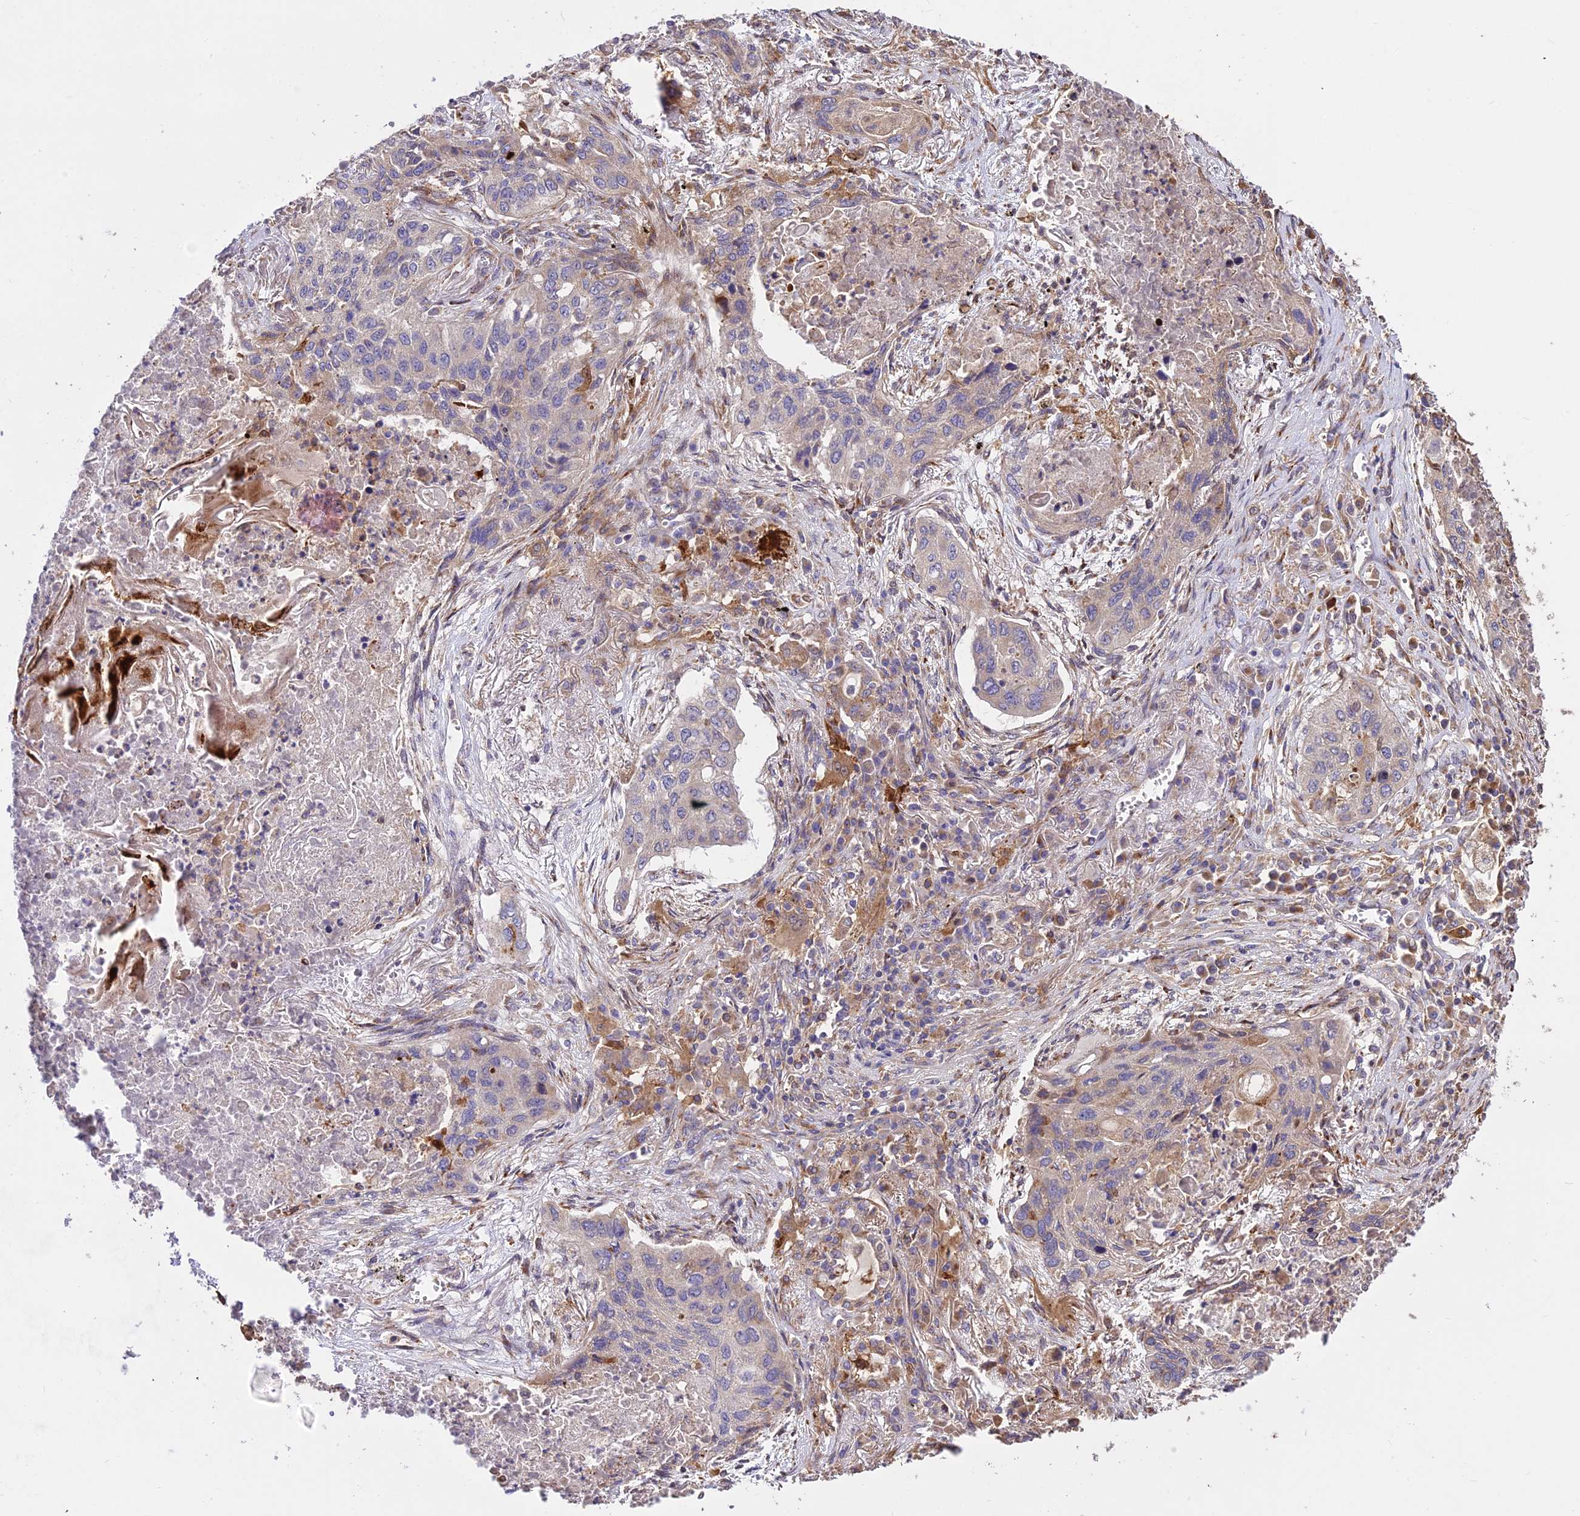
{"staining": {"intensity": "weak", "quantity": "<25%", "location": "cytoplasmic/membranous"}, "tissue": "lung cancer", "cell_type": "Tumor cells", "image_type": "cancer", "snomed": [{"axis": "morphology", "description": "Squamous cell carcinoma, NOS"}, {"axis": "topography", "description": "Lung"}], "caption": "DAB immunohistochemical staining of squamous cell carcinoma (lung) displays no significant positivity in tumor cells.", "gene": "ROCK1", "patient": {"sex": "female", "age": 63}}